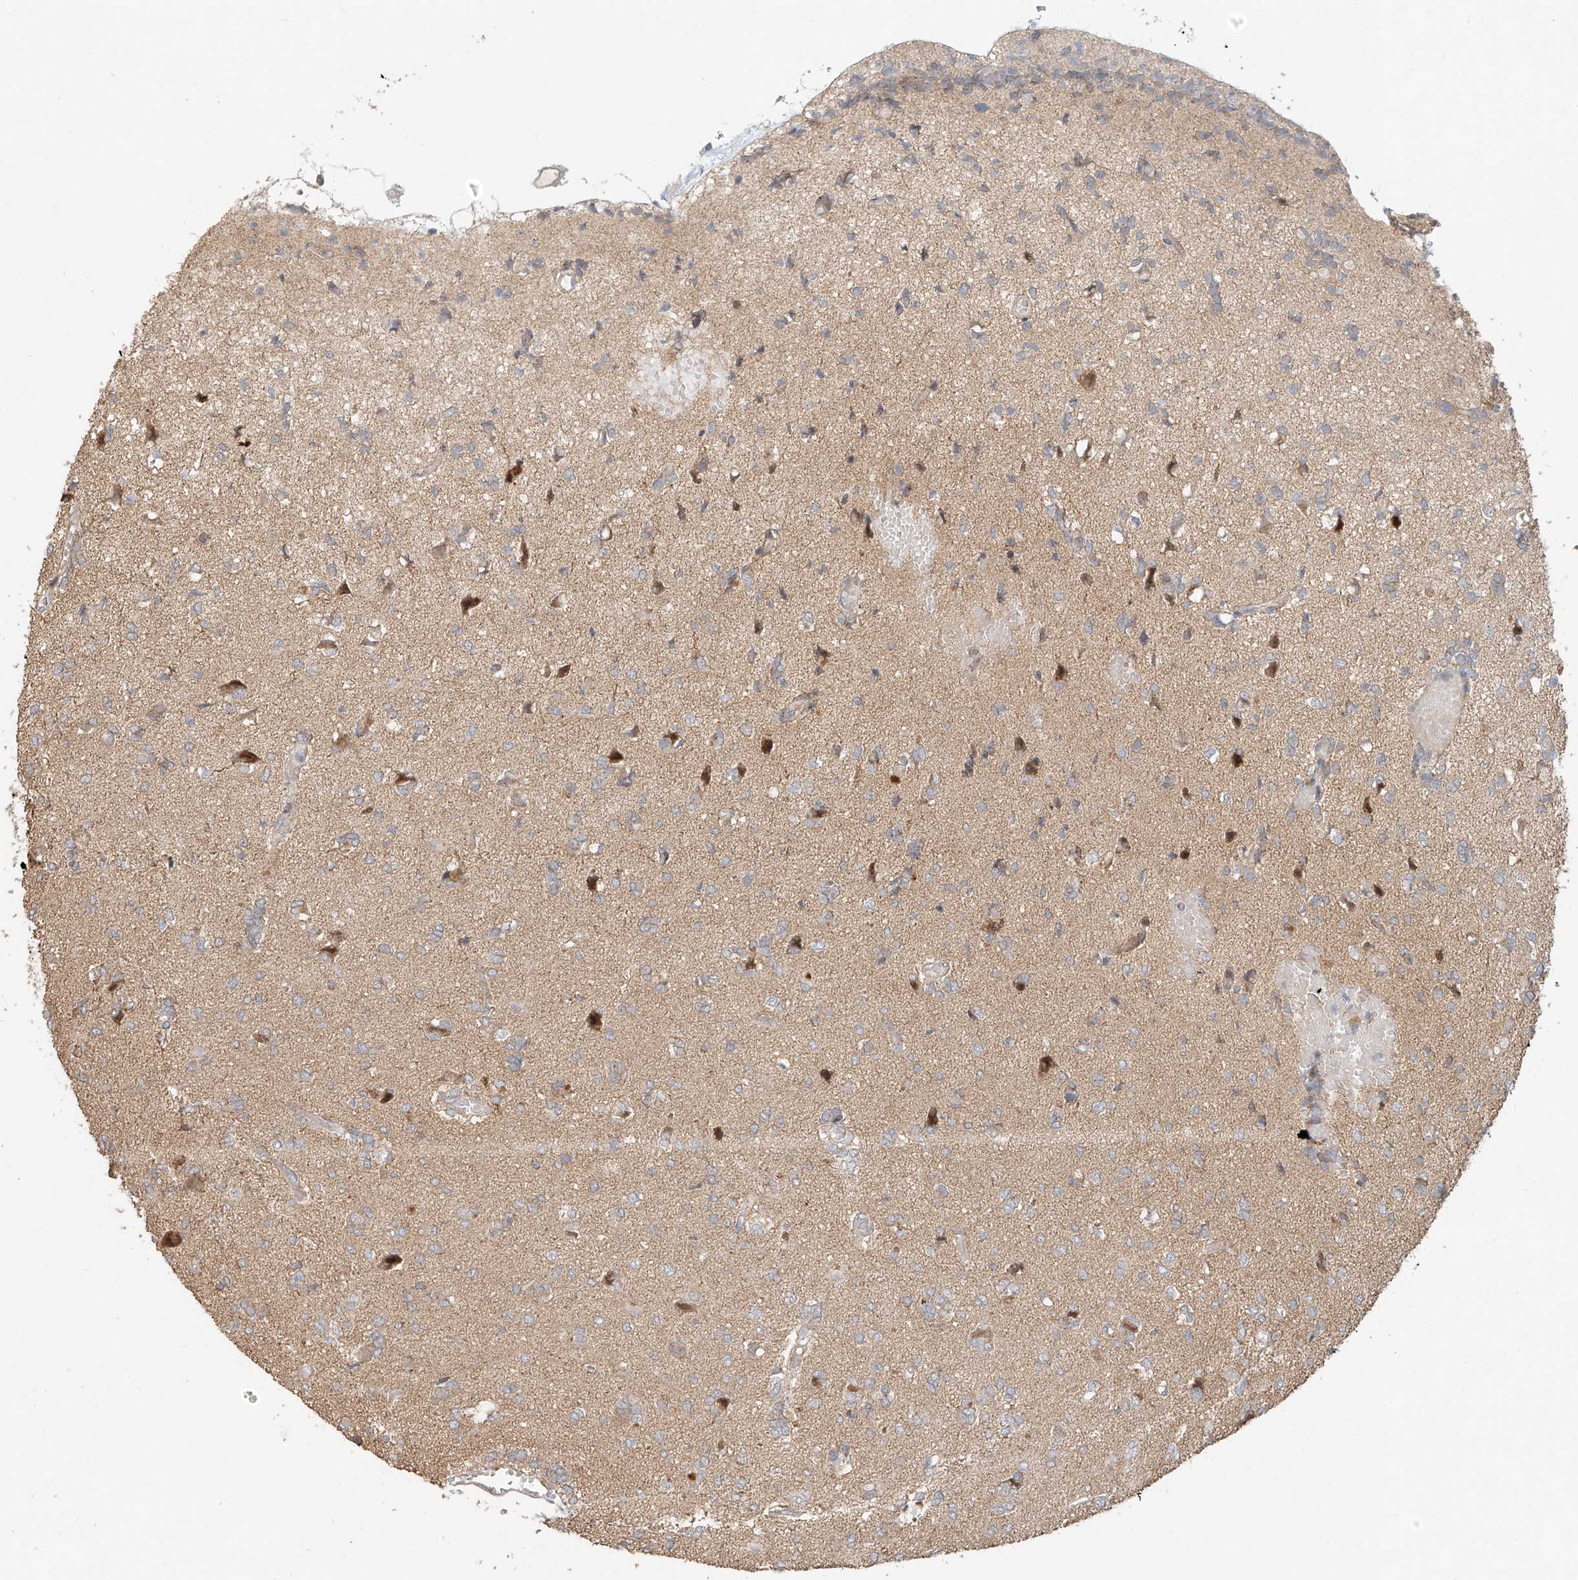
{"staining": {"intensity": "negative", "quantity": "none", "location": "none"}, "tissue": "glioma", "cell_type": "Tumor cells", "image_type": "cancer", "snomed": [{"axis": "morphology", "description": "Glioma, malignant, High grade"}, {"axis": "topography", "description": "Brain"}], "caption": "This is an immunohistochemistry (IHC) micrograph of human glioma. There is no positivity in tumor cells.", "gene": "TMEM61", "patient": {"sex": "female", "age": 59}}